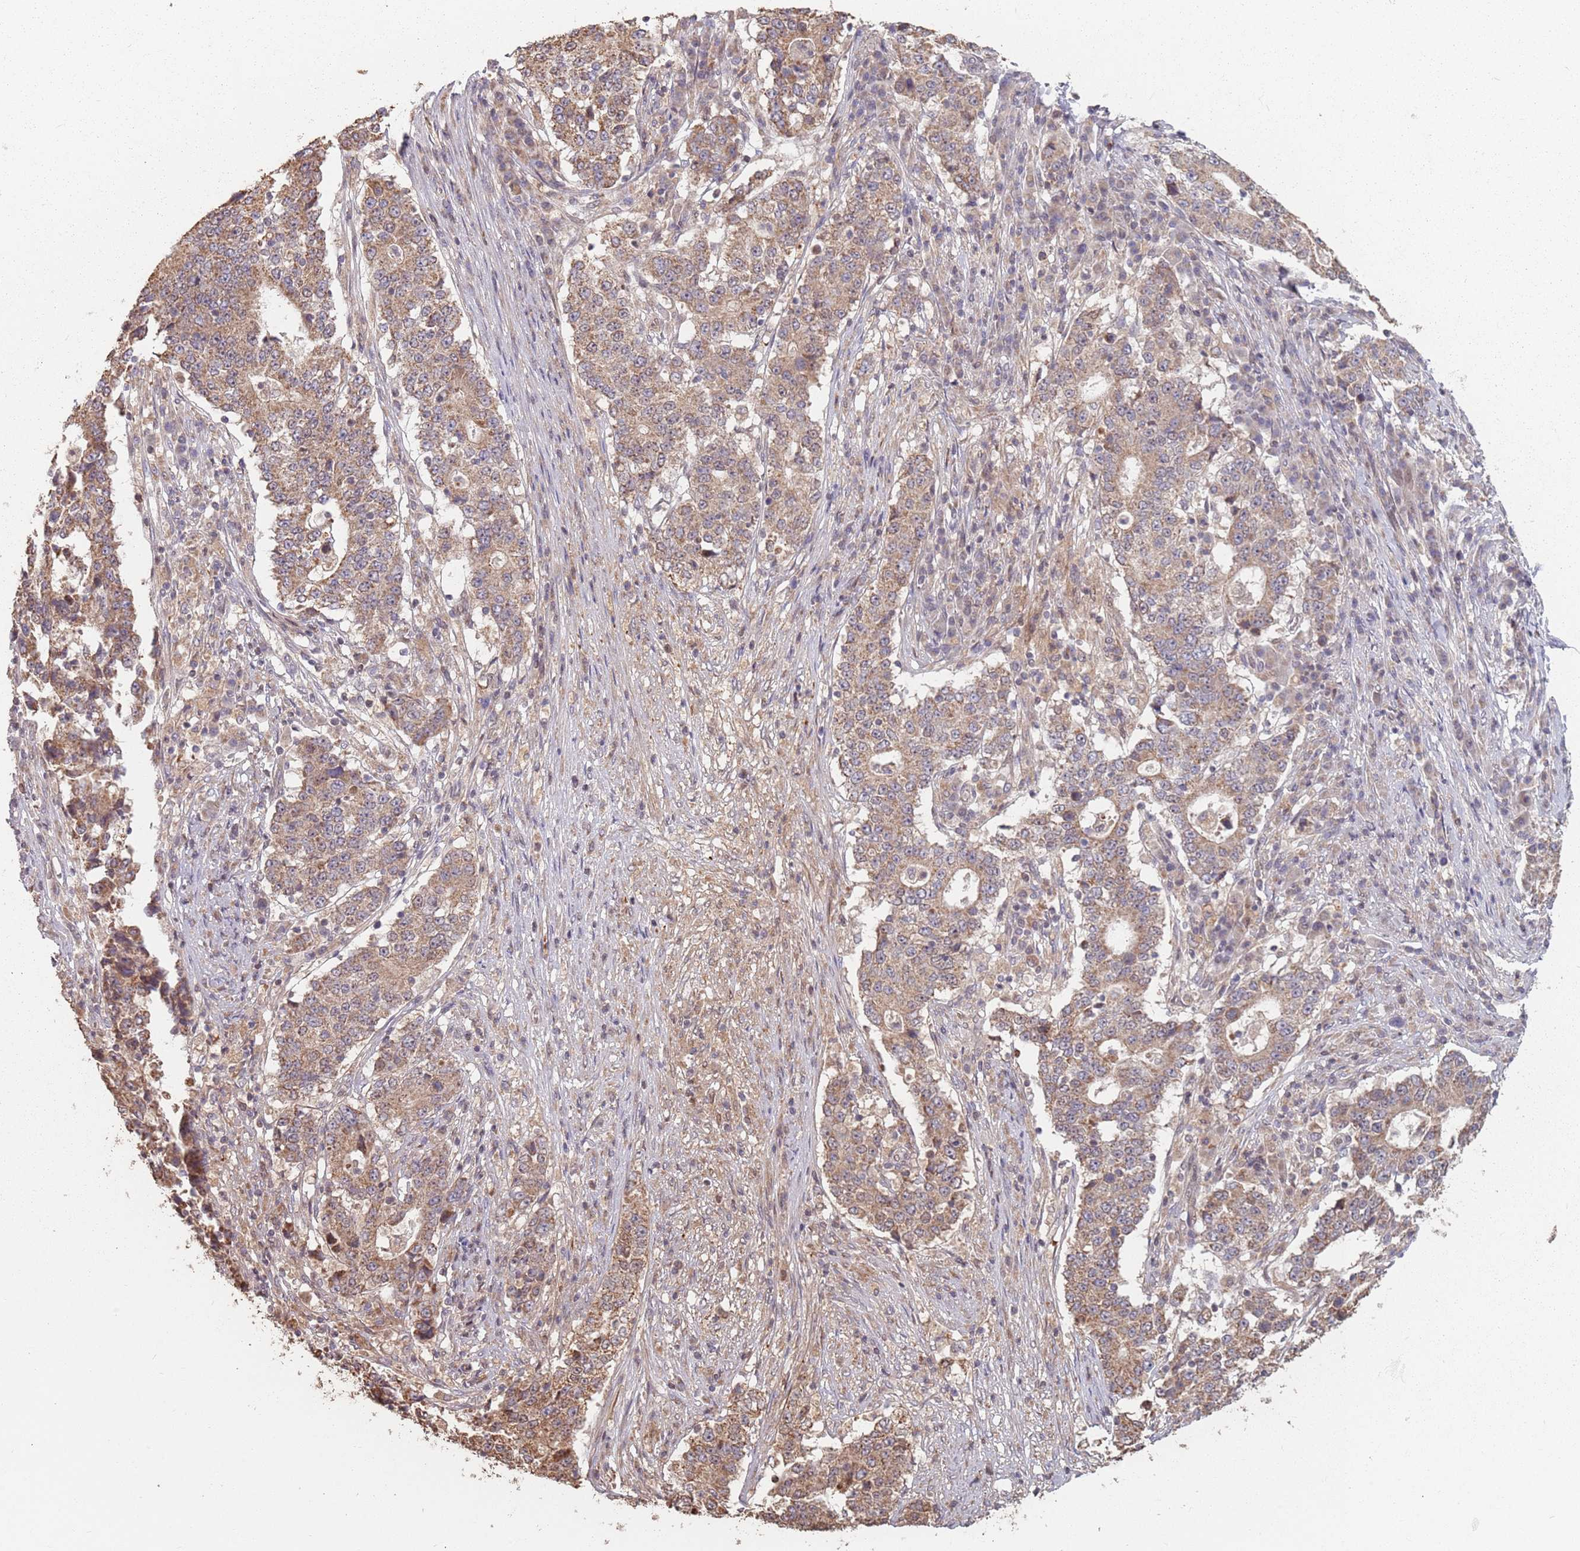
{"staining": {"intensity": "moderate", "quantity": ">75%", "location": "cytoplasmic/membranous"}, "tissue": "stomach cancer", "cell_type": "Tumor cells", "image_type": "cancer", "snomed": [{"axis": "morphology", "description": "Adenocarcinoma, NOS"}, {"axis": "topography", "description": "Stomach"}], "caption": "Brown immunohistochemical staining in stomach cancer demonstrates moderate cytoplasmic/membranous expression in about >75% of tumor cells.", "gene": "VPS52", "patient": {"sex": "male", "age": 59}}